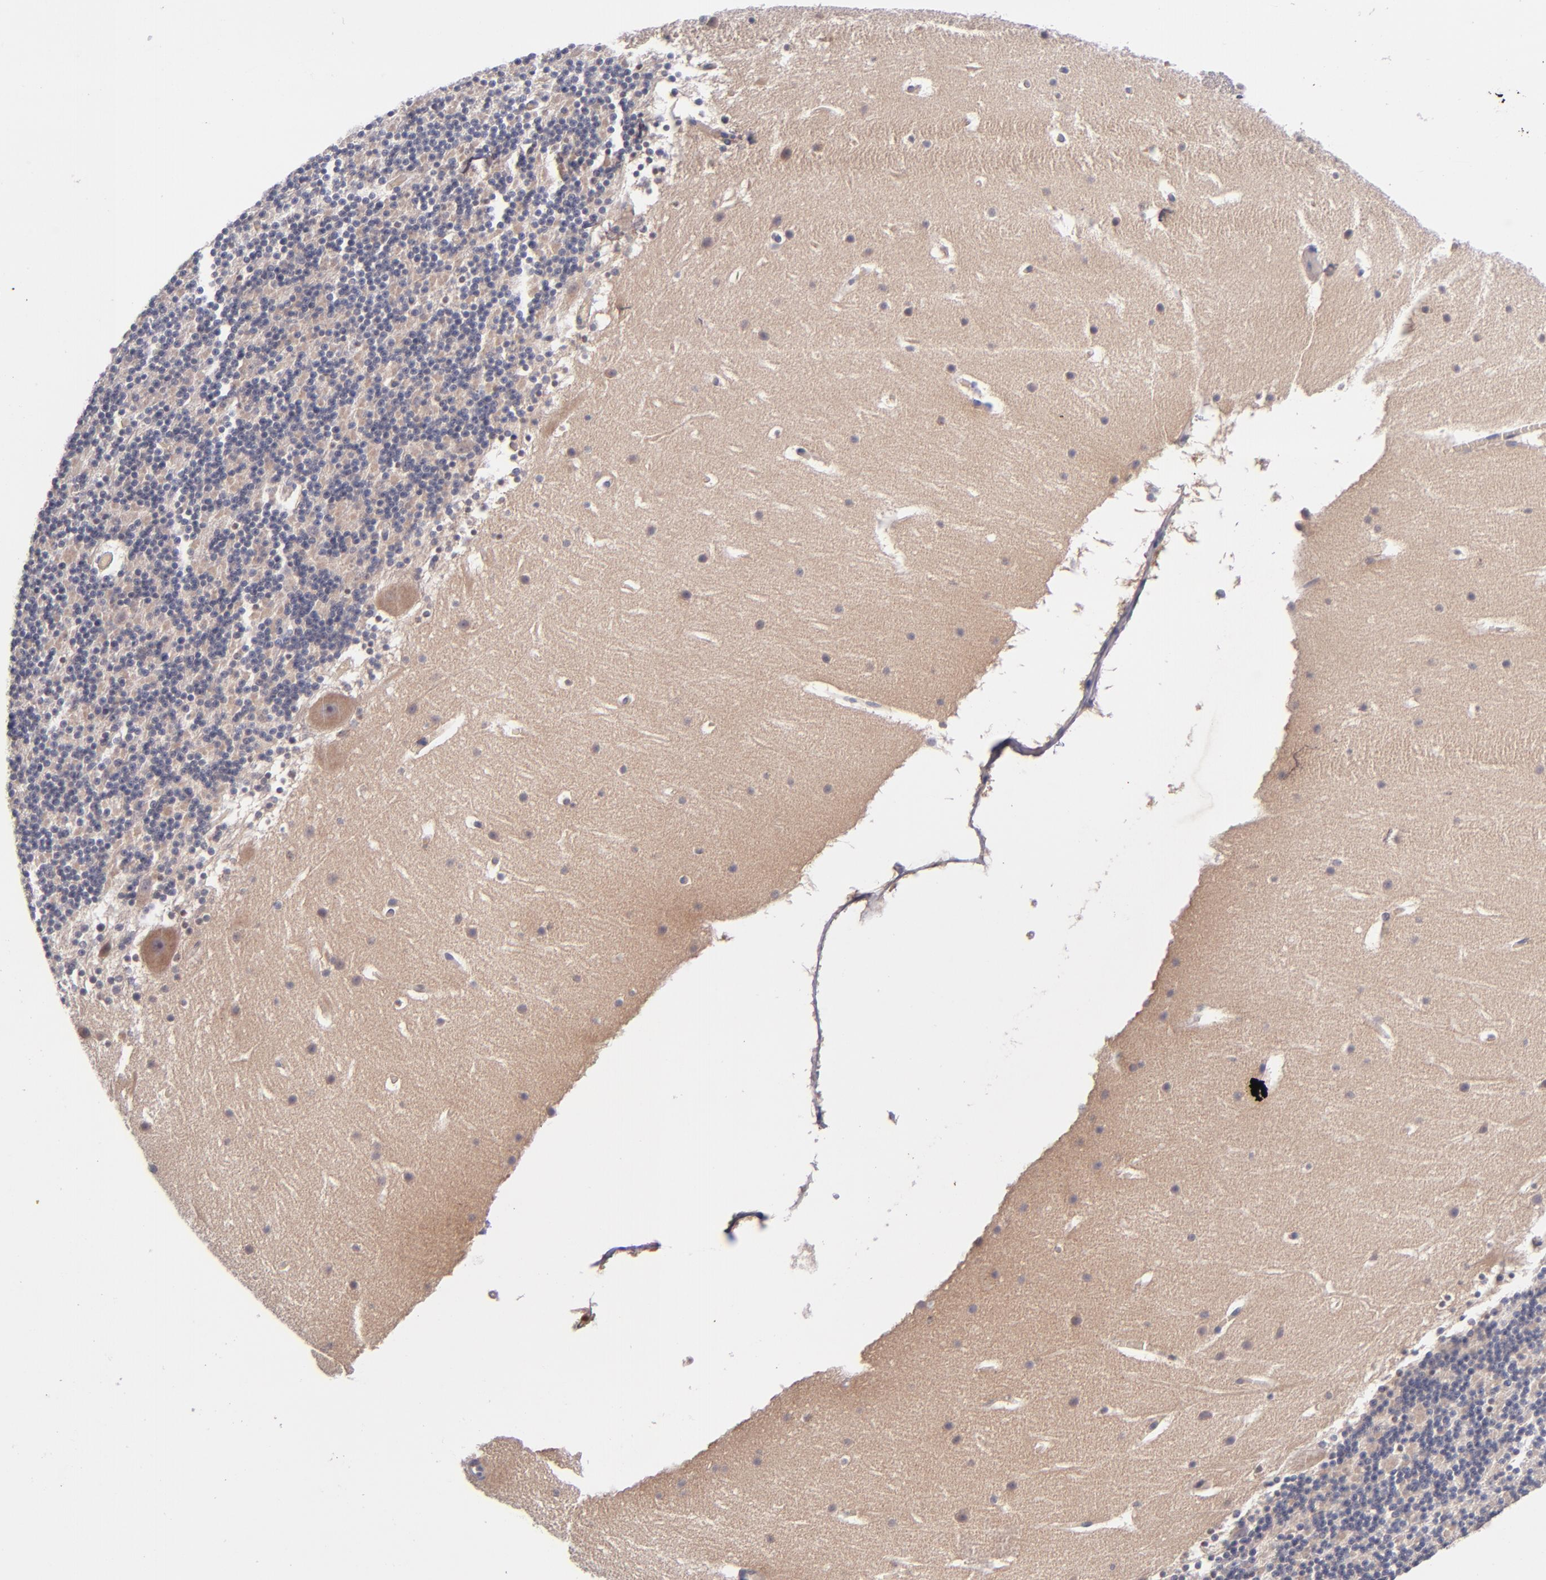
{"staining": {"intensity": "negative", "quantity": "none", "location": "none"}, "tissue": "cerebellum", "cell_type": "Cells in granular layer", "image_type": "normal", "snomed": [{"axis": "morphology", "description": "Normal tissue, NOS"}, {"axis": "topography", "description": "Cerebellum"}], "caption": "IHC histopathology image of normal human cerebellum stained for a protein (brown), which displays no expression in cells in granular layer.", "gene": "TSC2", "patient": {"sex": "male", "age": 45}}